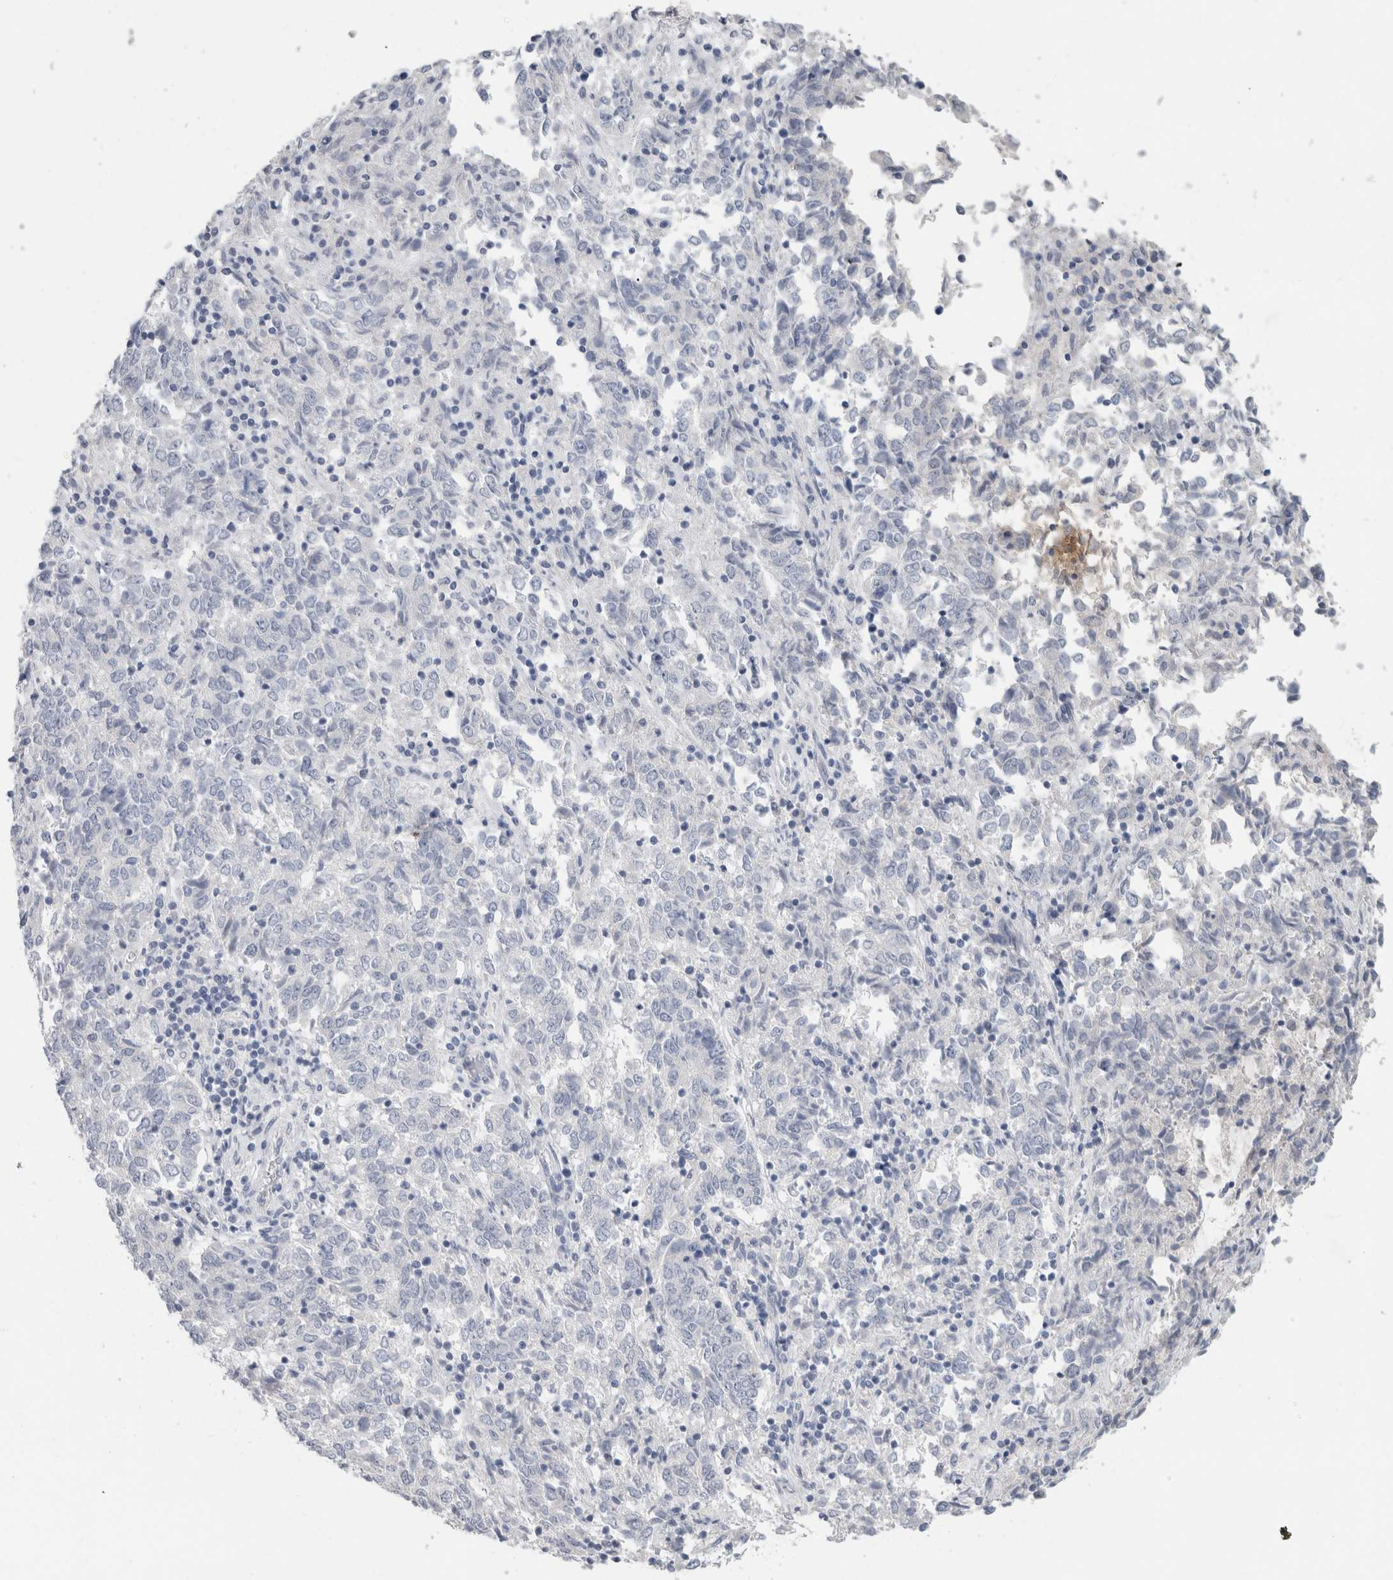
{"staining": {"intensity": "negative", "quantity": "none", "location": "none"}, "tissue": "endometrial cancer", "cell_type": "Tumor cells", "image_type": "cancer", "snomed": [{"axis": "morphology", "description": "Adenocarcinoma, NOS"}, {"axis": "topography", "description": "Endometrium"}], "caption": "Immunohistochemical staining of endometrial cancer (adenocarcinoma) demonstrates no significant positivity in tumor cells.", "gene": "BCAN", "patient": {"sex": "female", "age": 80}}